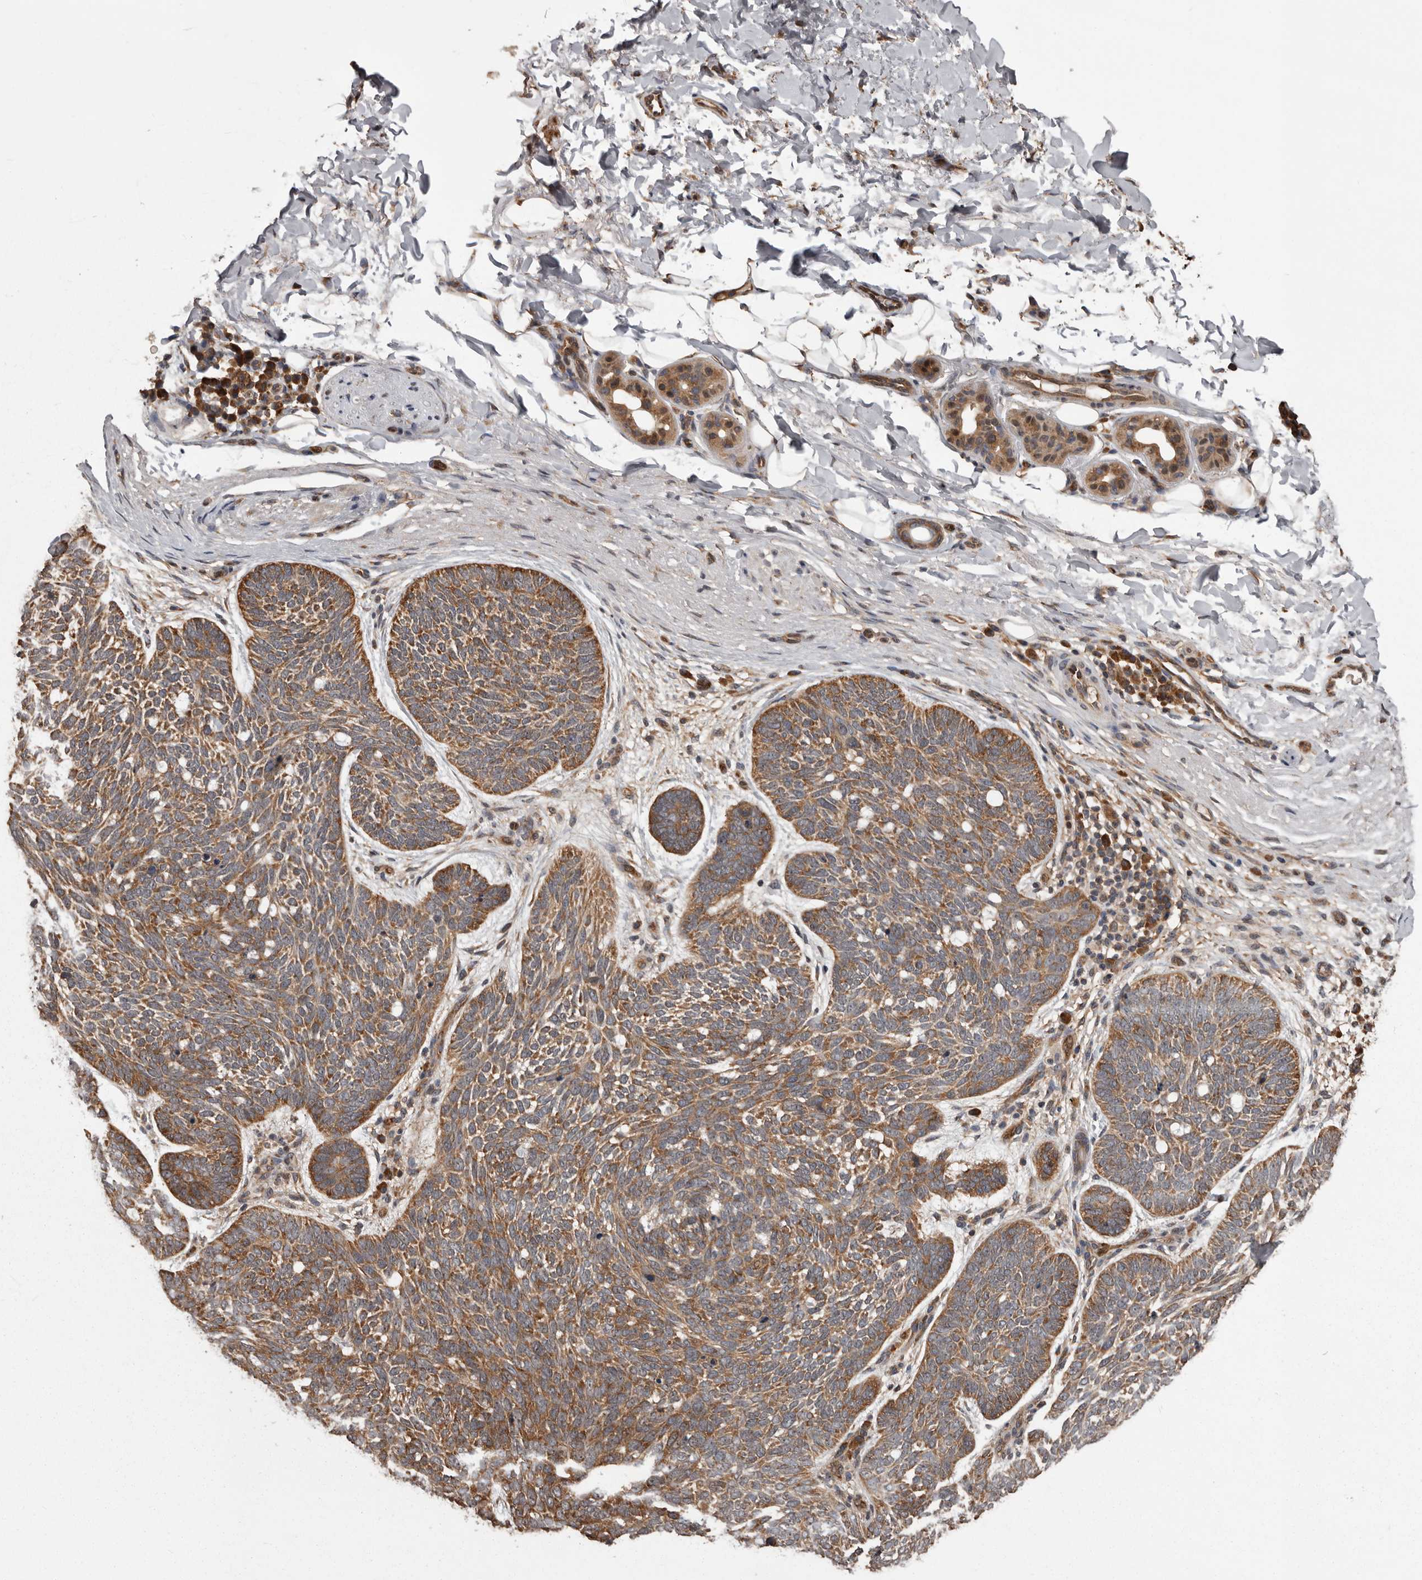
{"staining": {"intensity": "moderate", "quantity": ">75%", "location": "cytoplasmic/membranous"}, "tissue": "skin cancer", "cell_type": "Tumor cells", "image_type": "cancer", "snomed": [{"axis": "morphology", "description": "Basal cell carcinoma"}, {"axis": "topography", "description": "Skin"}], "caption": "Skin basal cell carcinoma tissue displays moderate cytoplasmic/membranous expression in approximately >75% of tumor cells The protein is stained brown, and the nuclei are stained in blue (DAB IHC with brightfield microscopy, high magnification).", "gene": "DARS1", "patient": {"sex": "female", "age": 85}}